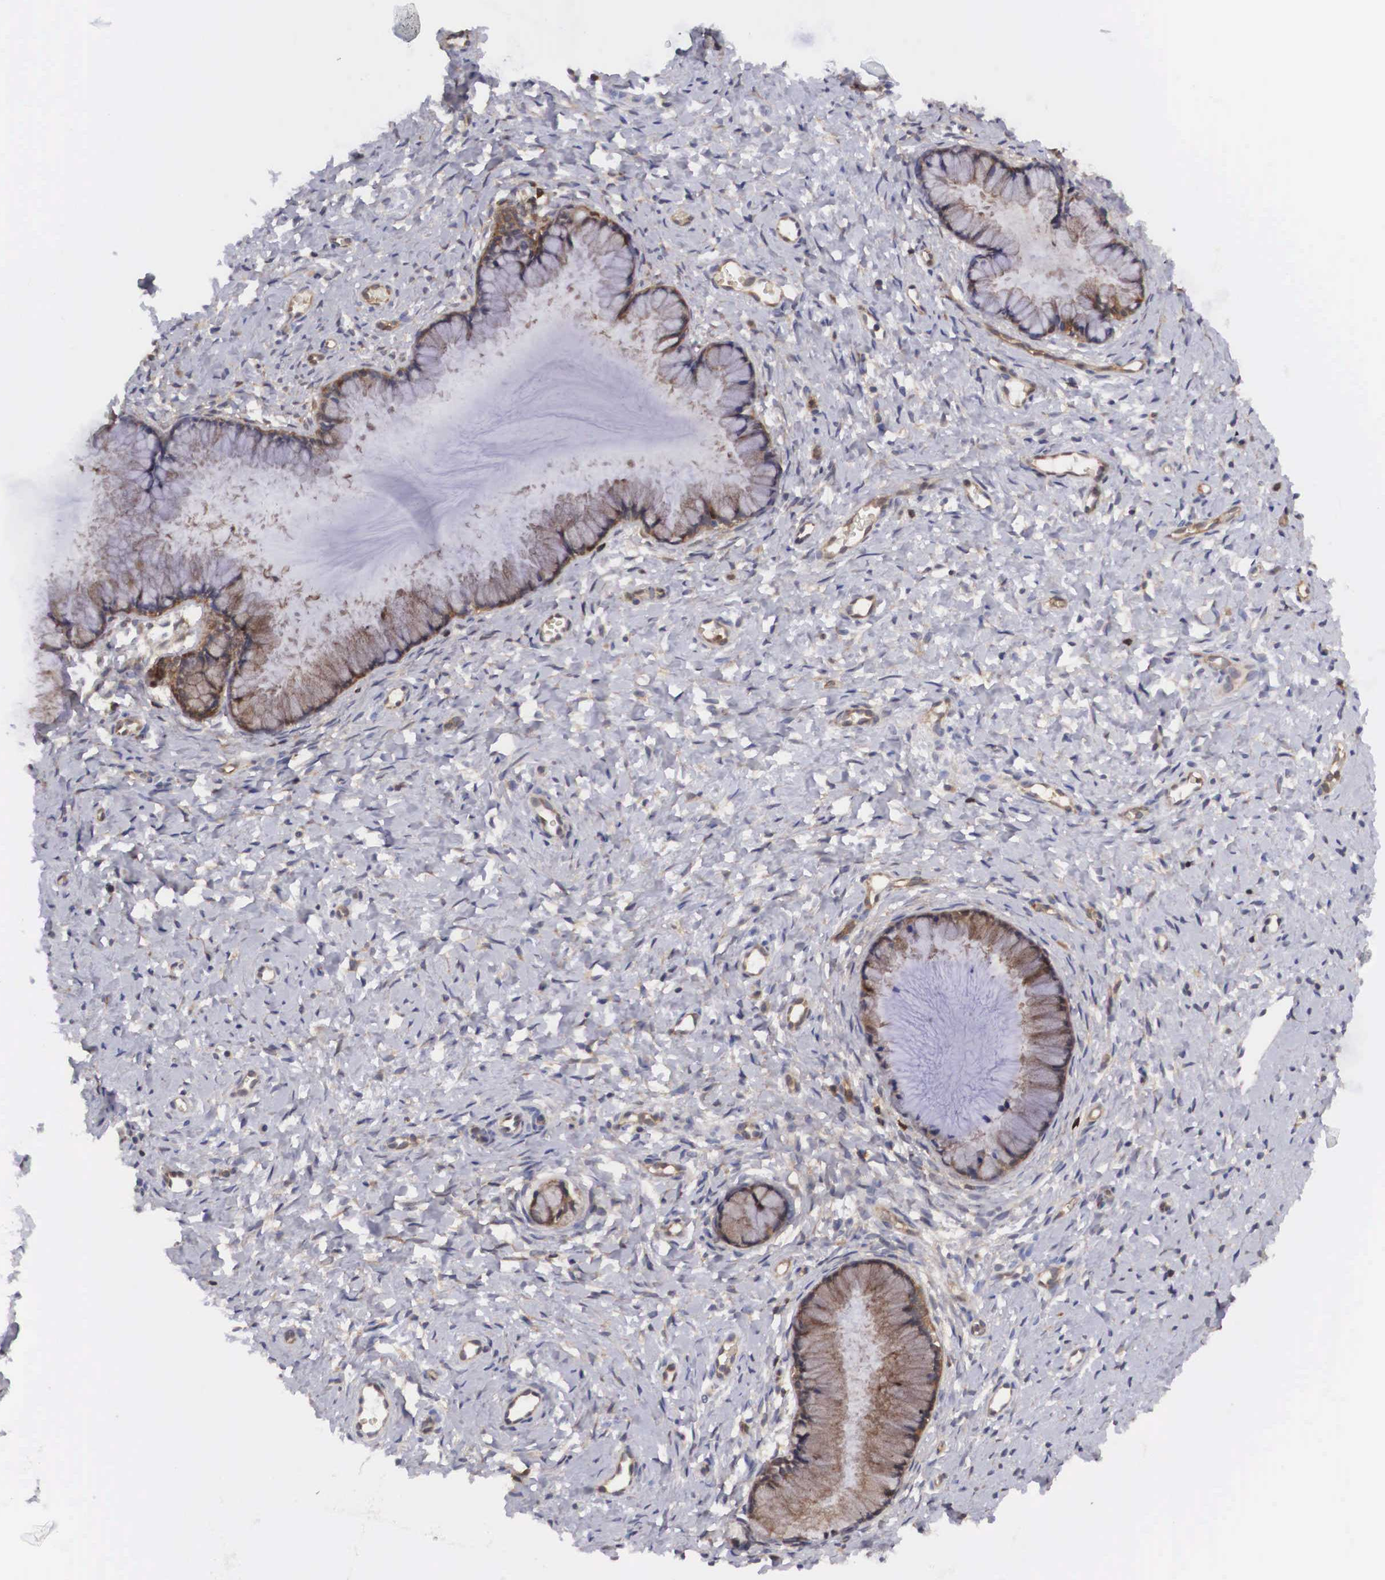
{"staining": {"intensity": "moderate", "quantity": "25%-75%", "location": "cytoplasmic/membranous,nuclear"}, "tissue": "cervix", "cell_type": "Glandular cells", "image_type": "normal", "snomed": [{"axis": "morphology", "description": "Normal tissue, NOS"}, {"axis": "topography", "description": "Cervix"}], "caption": "This histopathology image shows benign cervix stained with immunohistochemistry to label a protein in brown. The cytoplasmic/membranous,nuclear of glandular cells show moderate positivity for the protein. Nuclei are counter-stained blue.", "gene": "ADSL", "patient": {"sex": "female", "age": 53}}